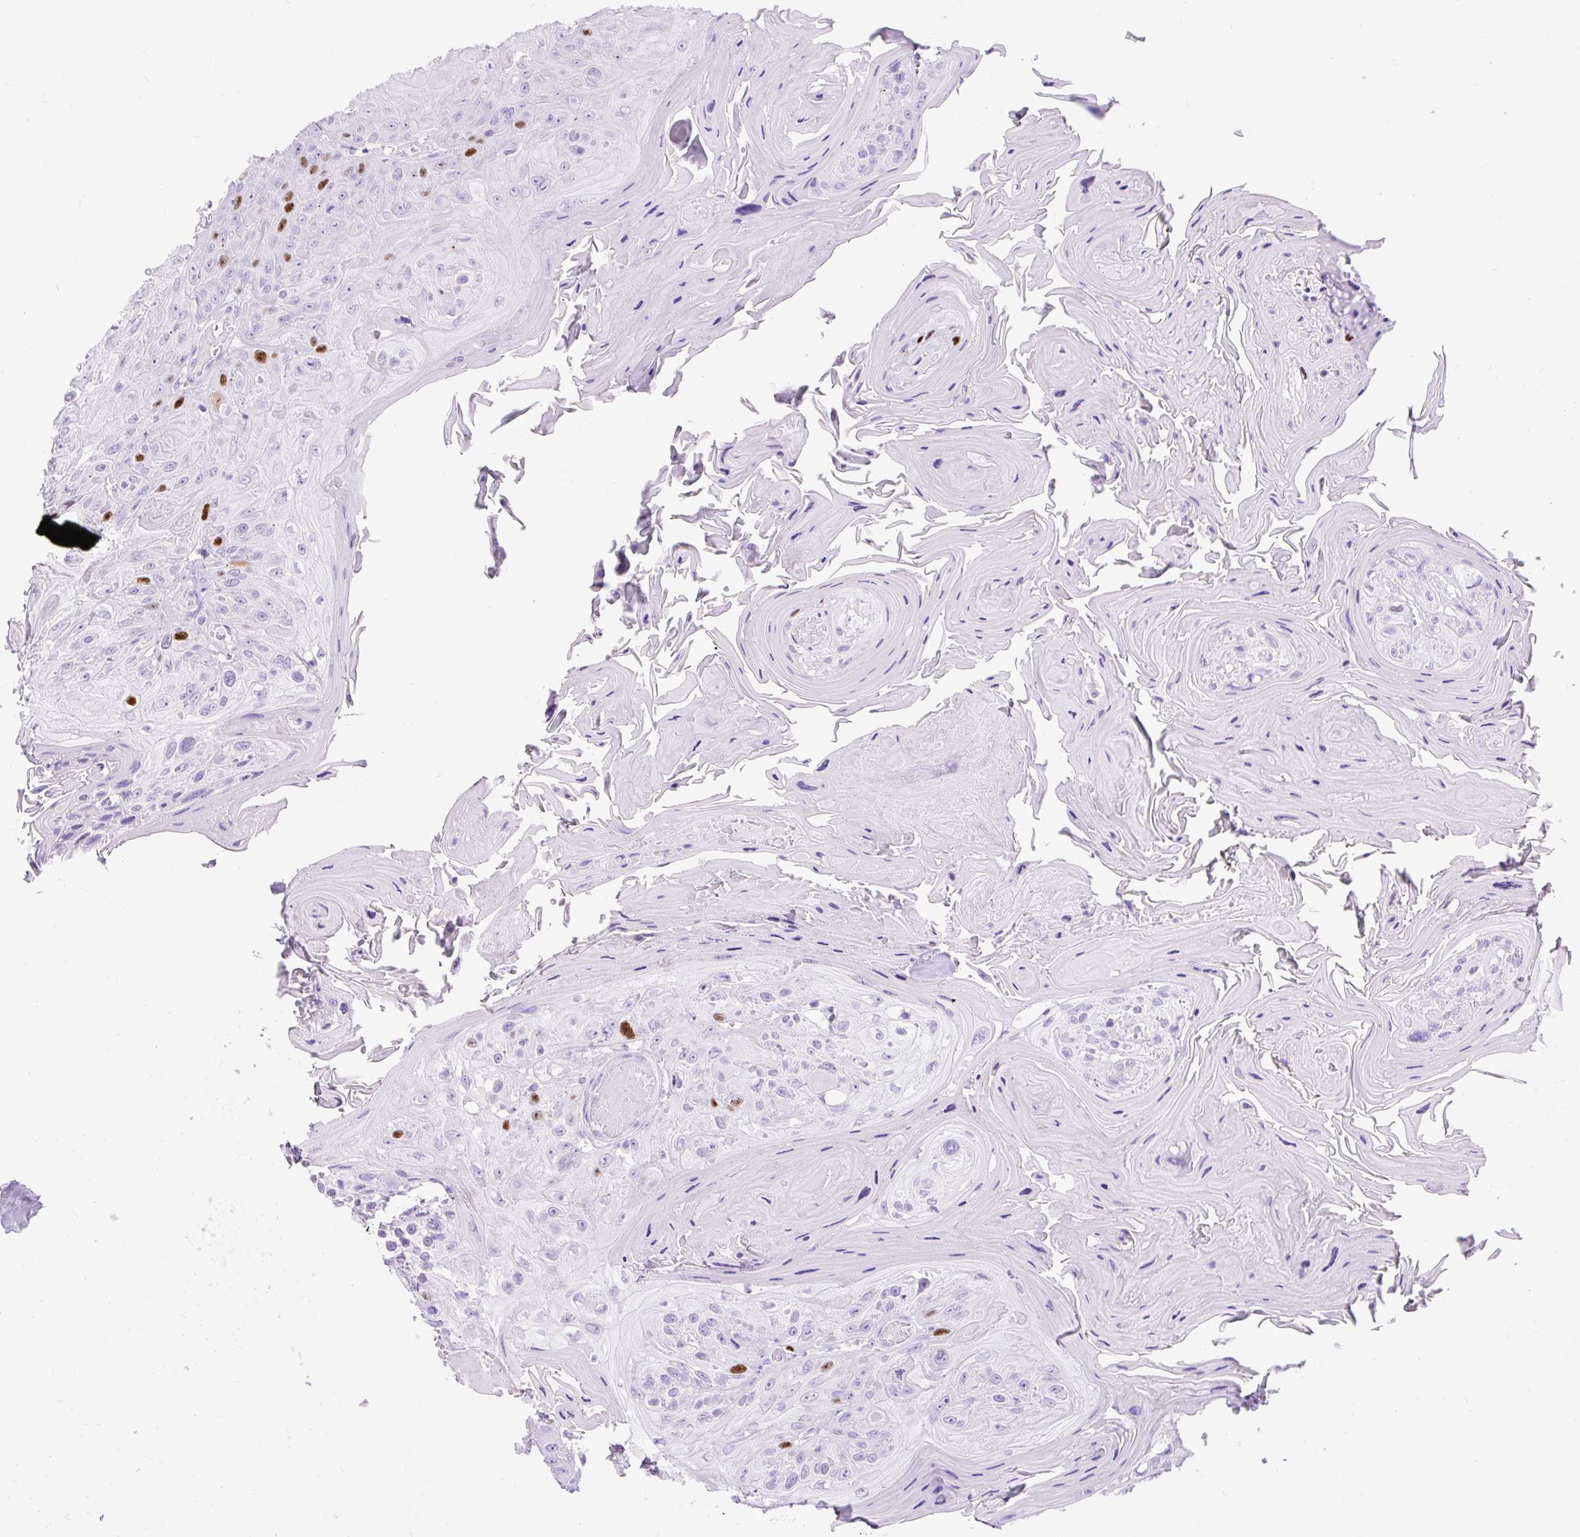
{"staining": {"intensity": "strong", "quantity": "<25%", "location": "nuclear"}, "tissue": "head and neck cancer", "cell_type": "Tumor cells", "image_type": "cancer", "snomed": [{"axis": "morphology", "description": "Squamous cell carcinoma, NOS"}, {"axis": "topography", "description": "Head-Neck"}], "caption": "There is medium levels of strong nuclear staining in tumor cells of head and neck cancer (squamous cell carcinoma), as demonstrated by immunohistochemical staining (brown color).", "gene": "RACGAP1", "patient": {"sex": "female", "age": 59}}